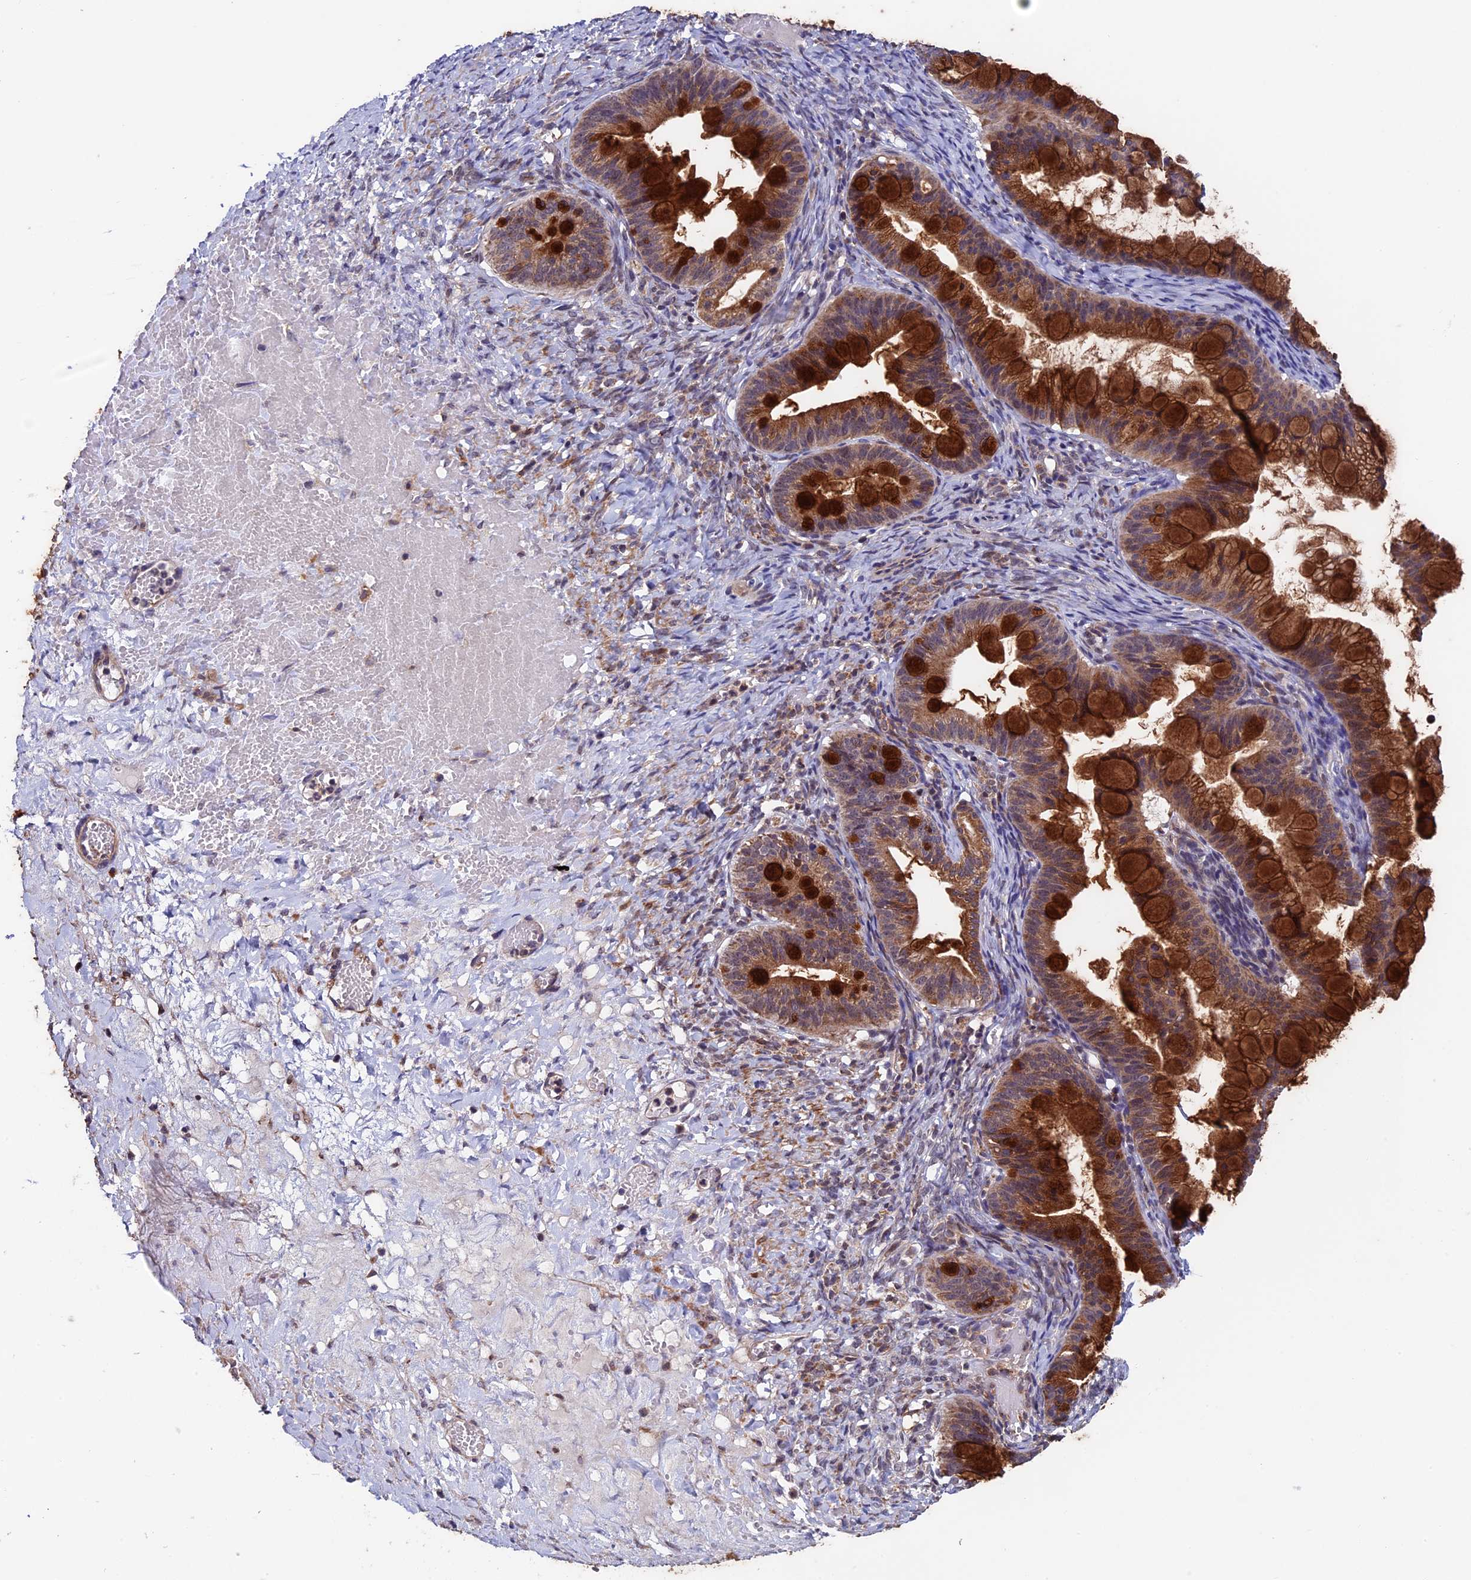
{"staining": {"intensity": "strong", "quantity": ">75%", "location": "cytoplasmic/membranous"}, "tissue": "ovarian cancer", "cell_type": "Tumor cells", "image_type": "cancer", "snomed": [{"axis": "morphology", "description": "Cystadenocarcinoma, mucinous, NOS"}, {"axis": "topography", "description": "Ovary"}], "caption": "Immunohistochemistry (DAB) staining of human mucinous cystadenocarcinoma (ovarian) displays strong cytoplasmic/membranous protein expression in approximately >75% of tumor cells.", "gene": "RNF17", "patient": {"sex": "female", "age": 73}}